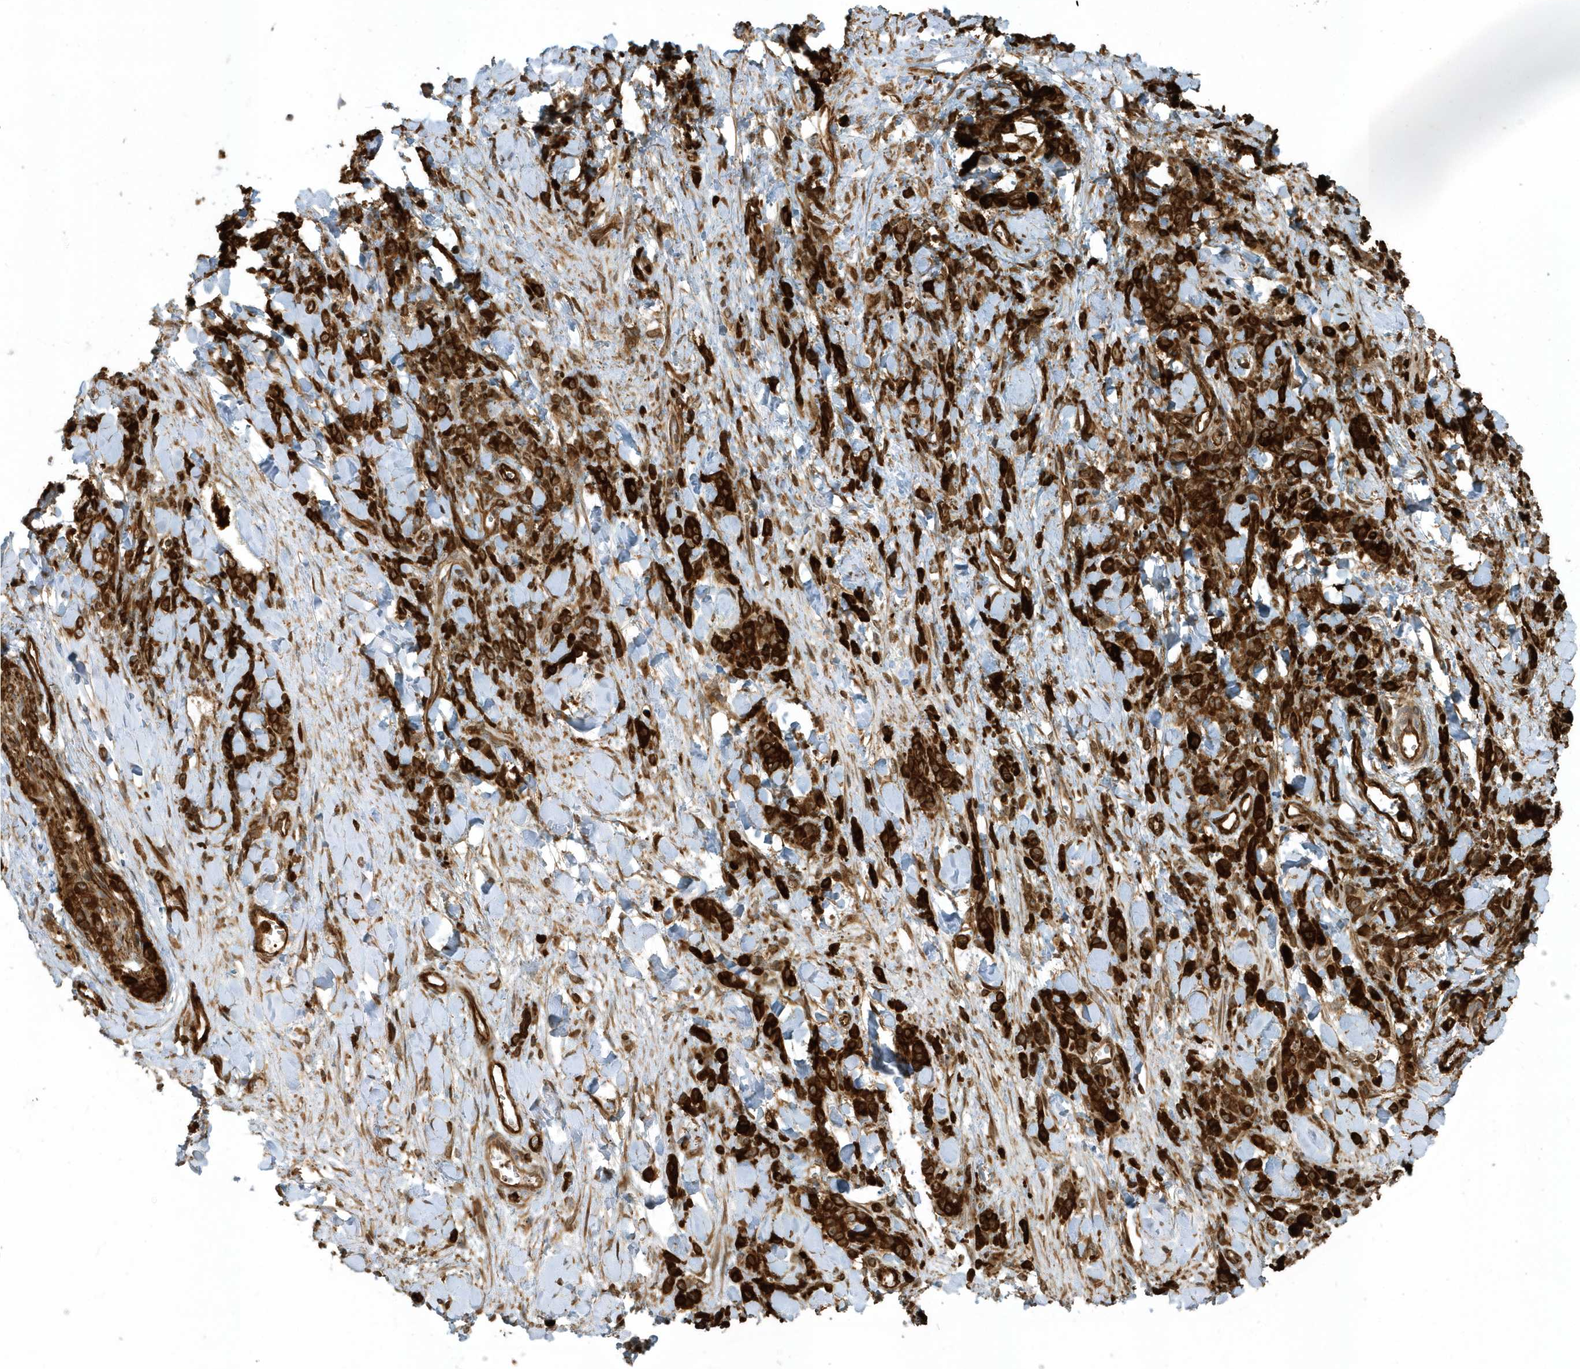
{"staining": {"intensity": "strong", "quantity": ">75%", "location": "cytoplasmic/membranous"}, "tissue": "stomach cancer", "cell_type": "Tumor cells", "image_type": "cancer", "snomed": [{"axis": "morphology", "description": "Normal tissue, NOS"}, {"axis": "morphology", "description": "Adenocarcinoma, NOS"}, {"axis": "topography", "description": "Stomach"}], "caption": "Stomach cancer (adenocarcinoma) tissue demonstrates strong cytoplasmic/membranous staining in about >75% of tumor cells, visualized by immunohistochemistry.", "gene": "CLCN6", "patient": {"sex": "male", "age": 82}}